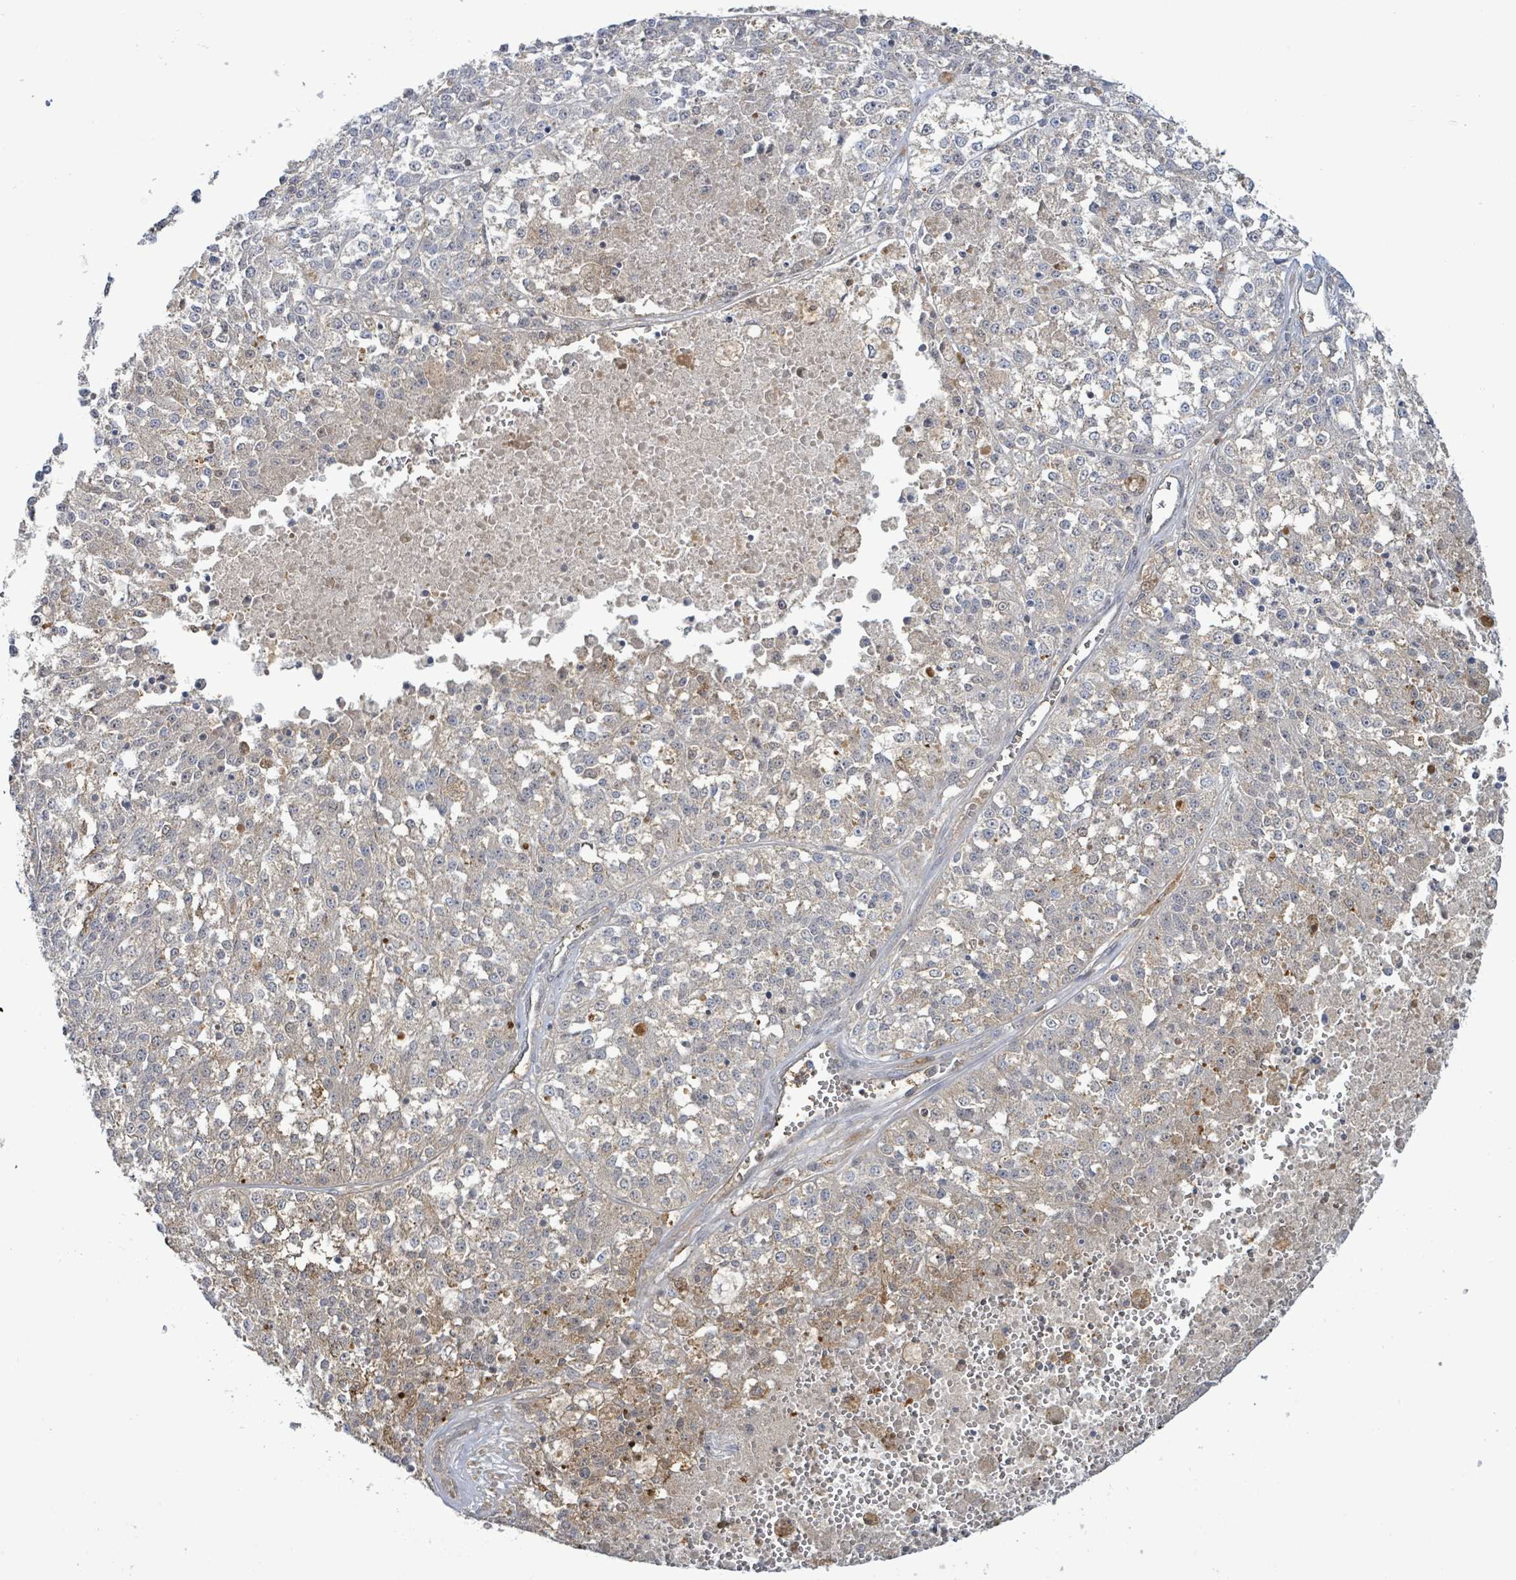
{"staining": {"intensity": "weak", "quantity": "<25%", "location": "cytoplasmic/membranous"}, "tissue": "melanoma", "cell_type": "Tumor cells", "image_type": "cancer", "snomed": [{"axis": "morphology", "description": "Malignant melanoma, NOS"}, {"axis": "topography", "description": "Skin"}], "caption": "Immunohistochemistry (IHC) photomicrograph of neoplastic tissue: malignant melanoma stained with DAB (3,3'-diaminobenzidine) shows no significant protein expression in tumor cells.", "gene": "PGAM1", "patient": {"sex": "female", "age": 64}}